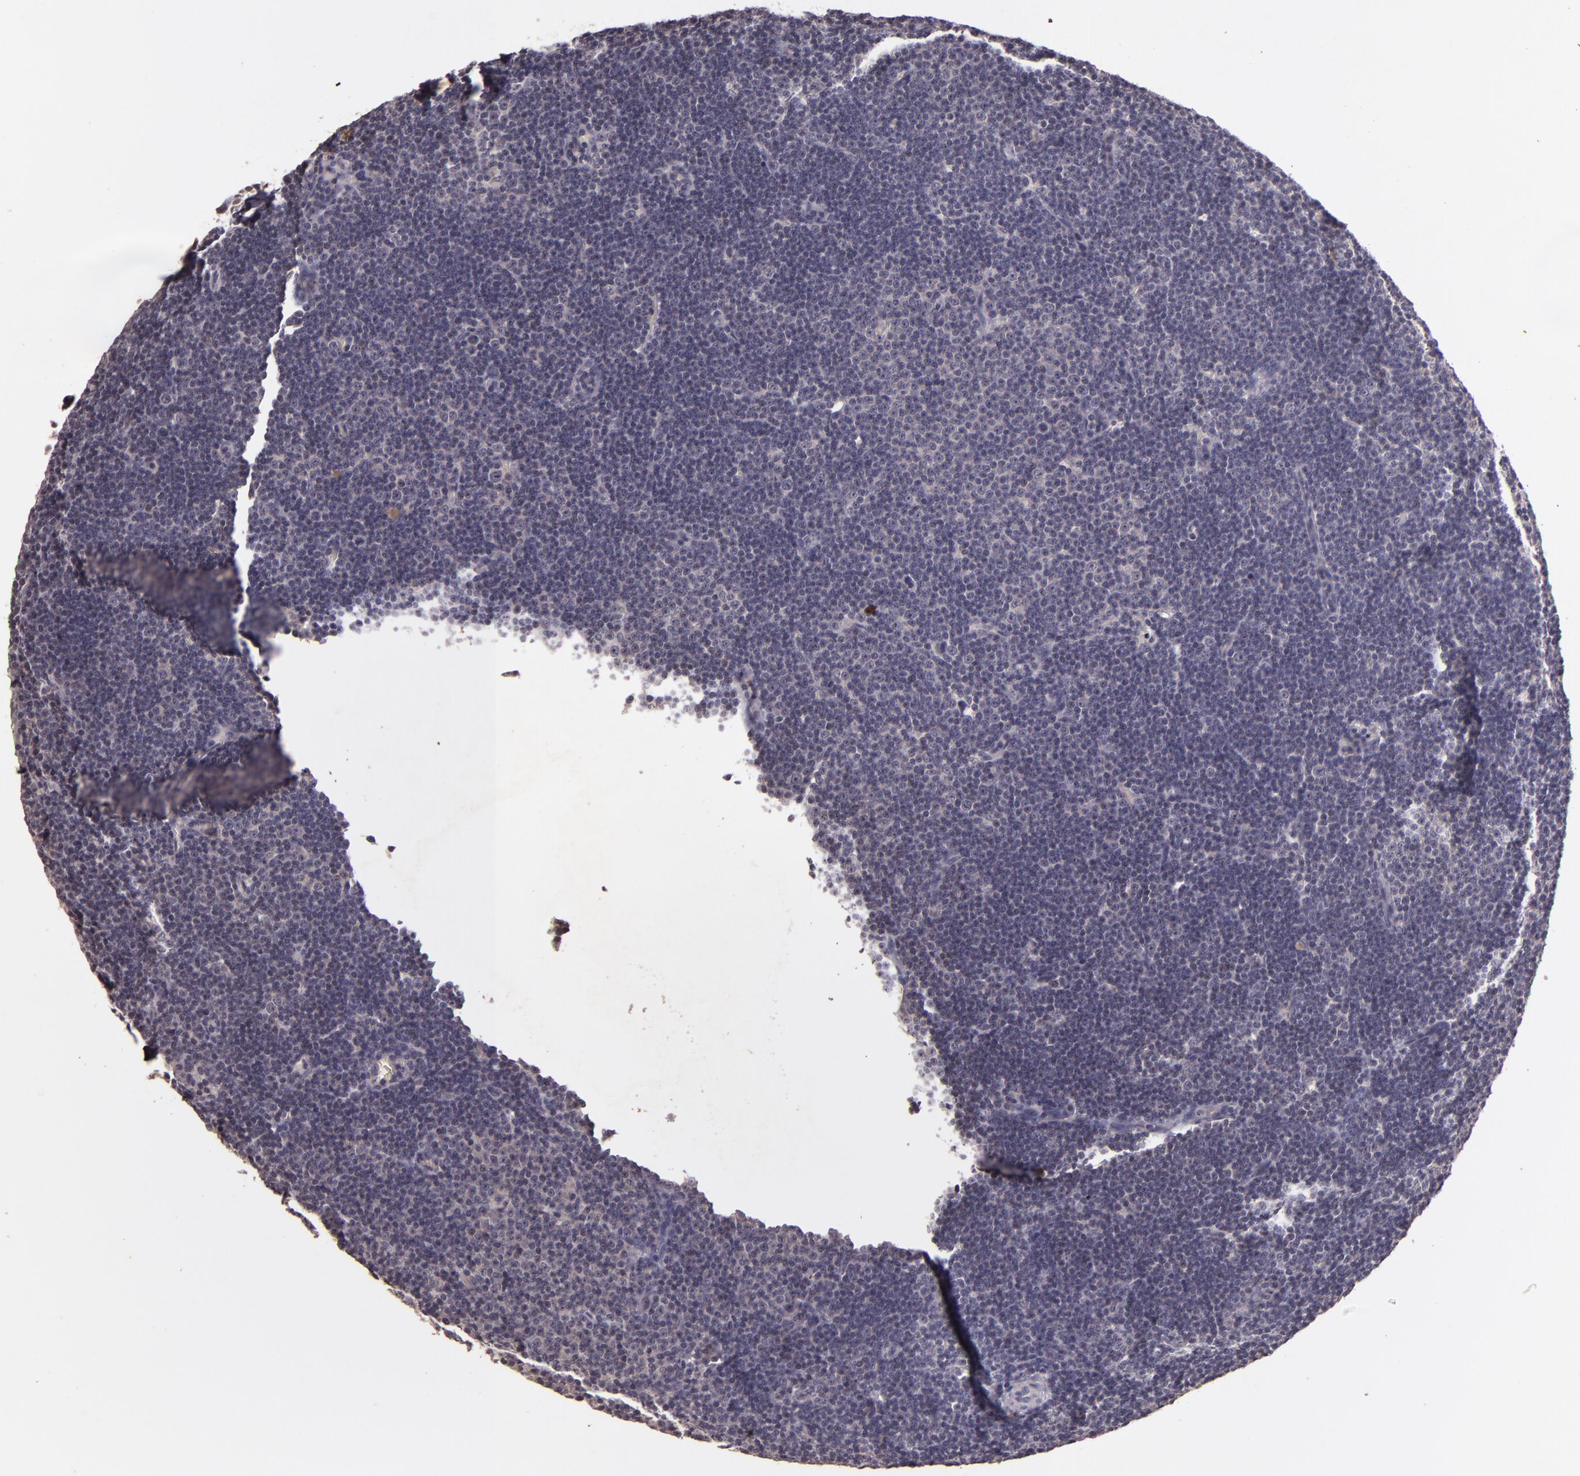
{"staining": {"intensity": "negative", "quantity": "none", "location": "none"}, "tissue": "lymphoma", "cell_type": "Tumor cells", "image_type": "cancer", "snomed": [{"axis": "morphology", "description": "Malignant lymphoma, non-Hodgkin's type, Low grade"}, {"axis": "topography", "description": "Lymph node"}], "caption": "Tumor cells are negative for brown protein staining in lymphoma.", "gene": "TFF1", "patient": {"sex": "male", "age": 57}}